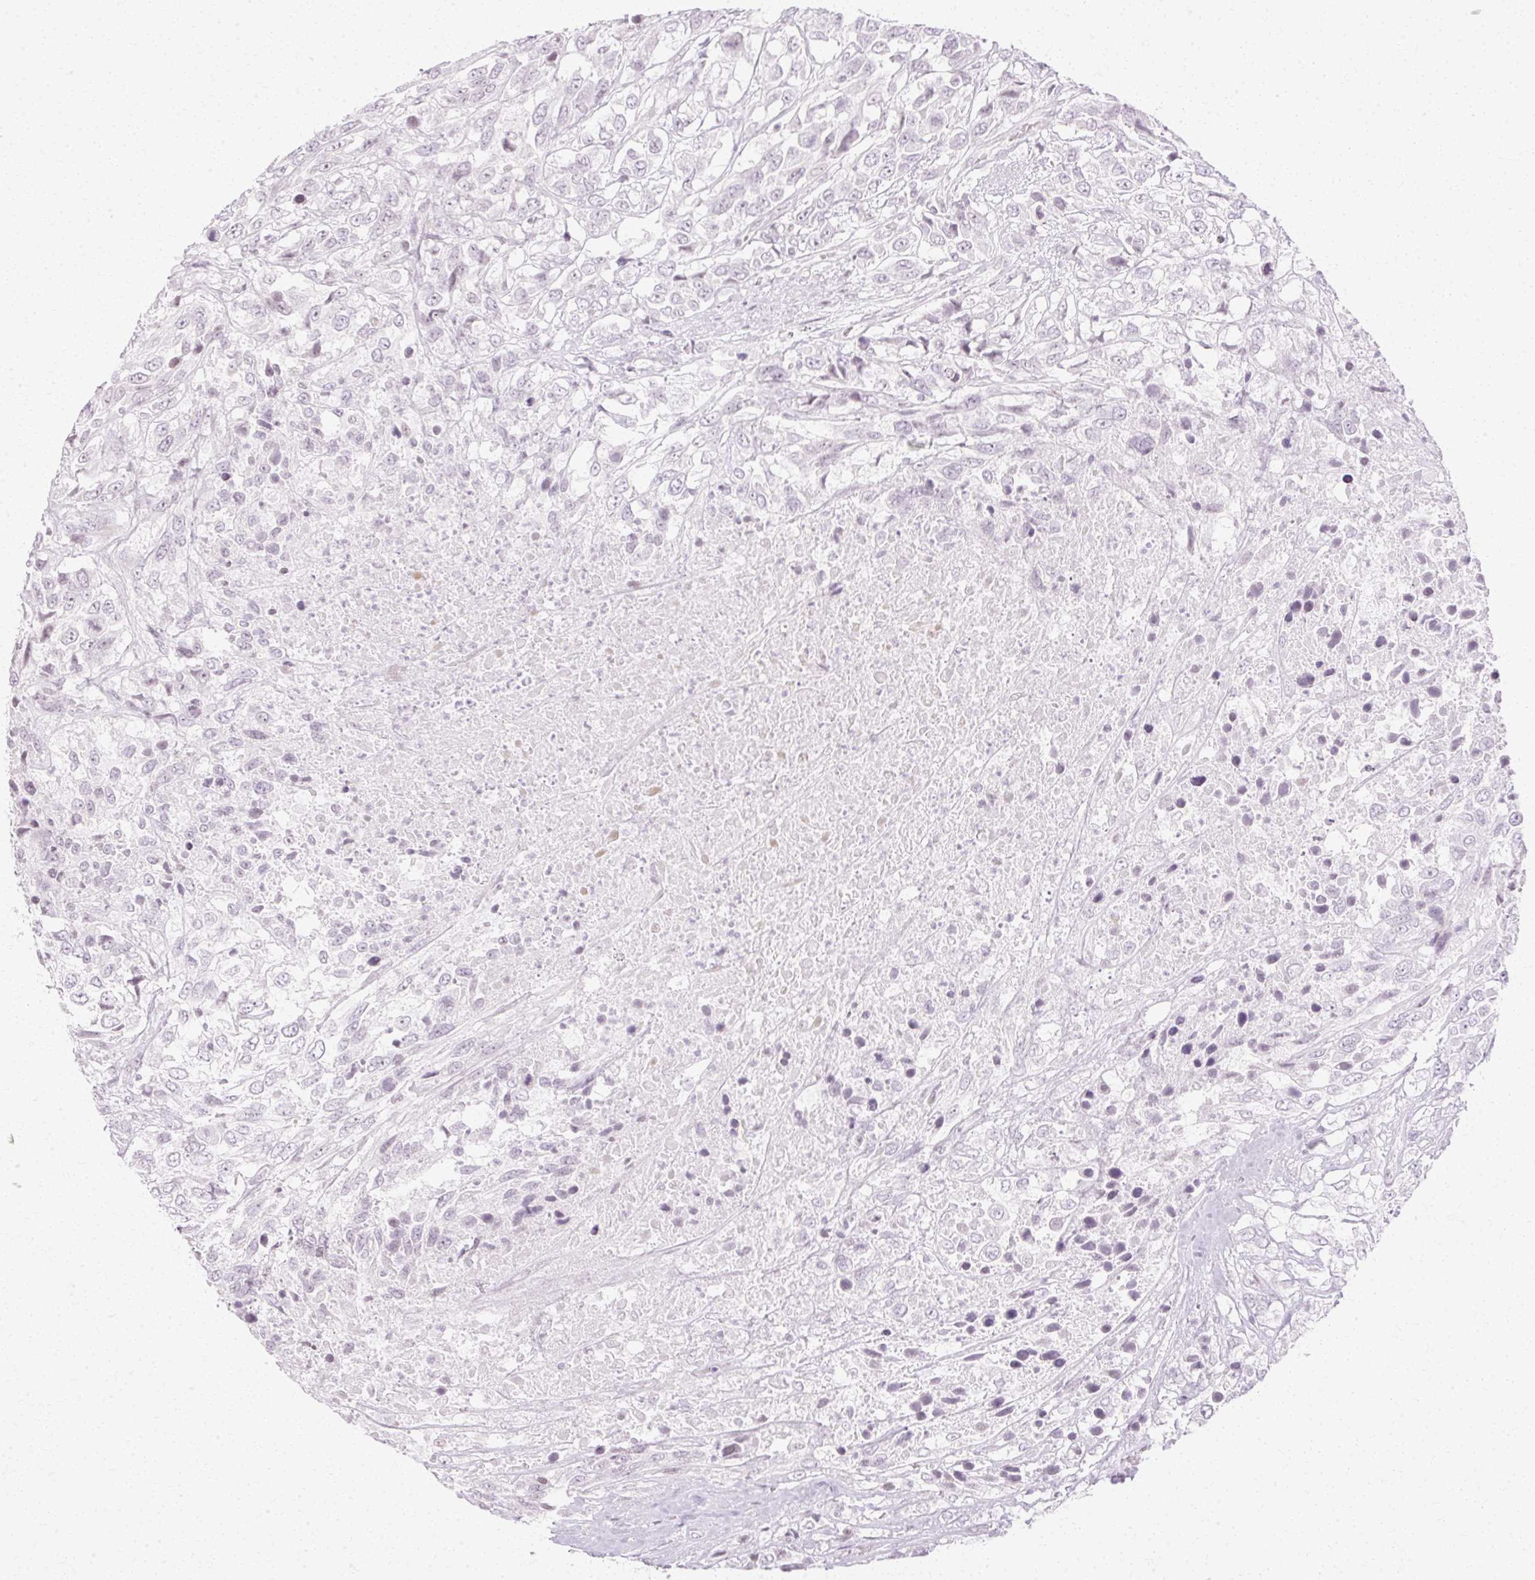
{"staining": {"intensity": "negative", "quantity": "none", "location": "none"}, "tissue": "urothelial cancer", "cell_type": "Tumor cells", "image_type": "cancer", "snomed": [{"axis": "morphology", "description": "Urothelial carcinoma, High grade"}, {"axis": "topography", "description": "Urinary bladder"}], "caption": "DAB immunohistochemical staining of human urothelial carcinoma (high-grade) displays no significant expression in tumor cells.", "gene": "C3orf49", "patient": {"sex": "female", "age": 70}}